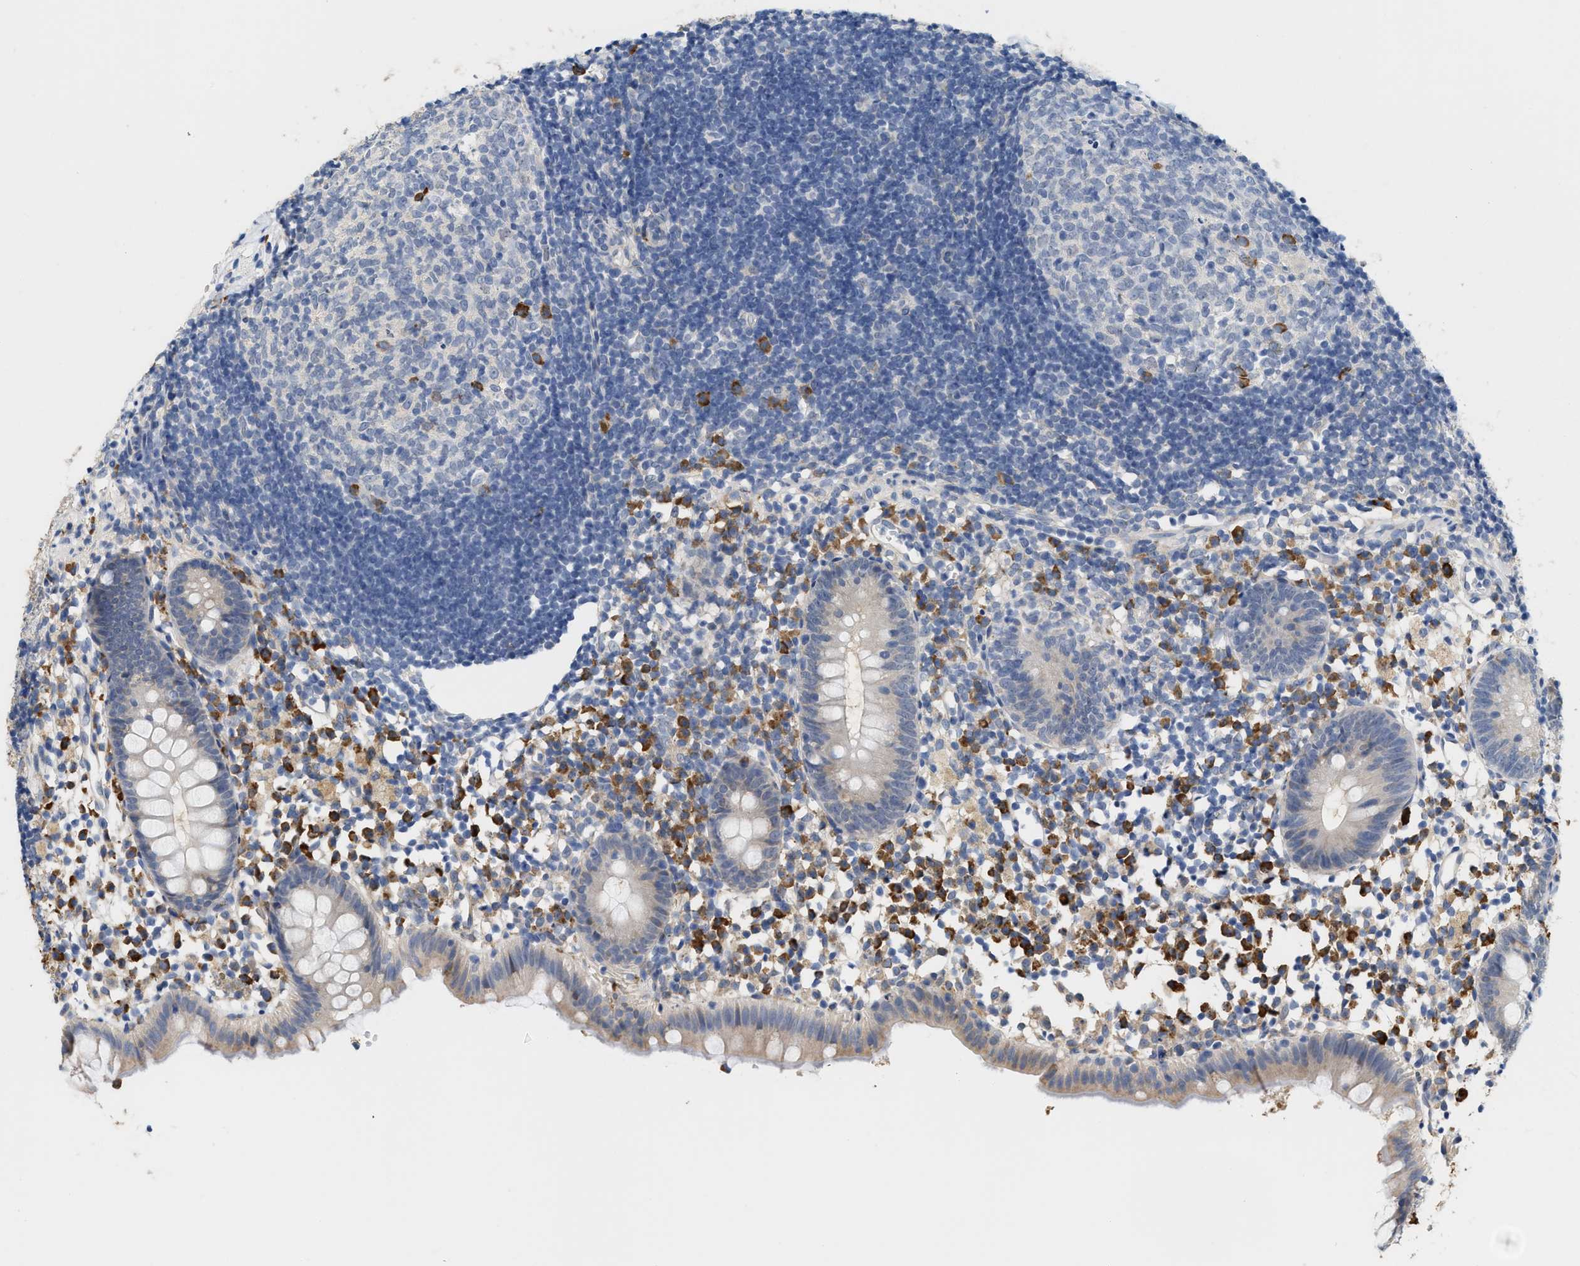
{"staining": {"intensity": "weak", "quantity": ">75%", "location": "cytoplasmic/membranous"}, "tissue": "appendix", "cell_type": "Glandular cells", "image_type": "normal", "snomed": [{"axis": "morphology", "description": "Normal tissue, NOS"}, {"axis": "topography", "description": "Appendix"}], "caption": "Immunohistochemical staining of benign appendix shows weak cytoplasmic/membranous protein positivity in approximately >75% of glandular cells.", "gene": "RYR2", "patient": {"sex": "female", "age": 20}}